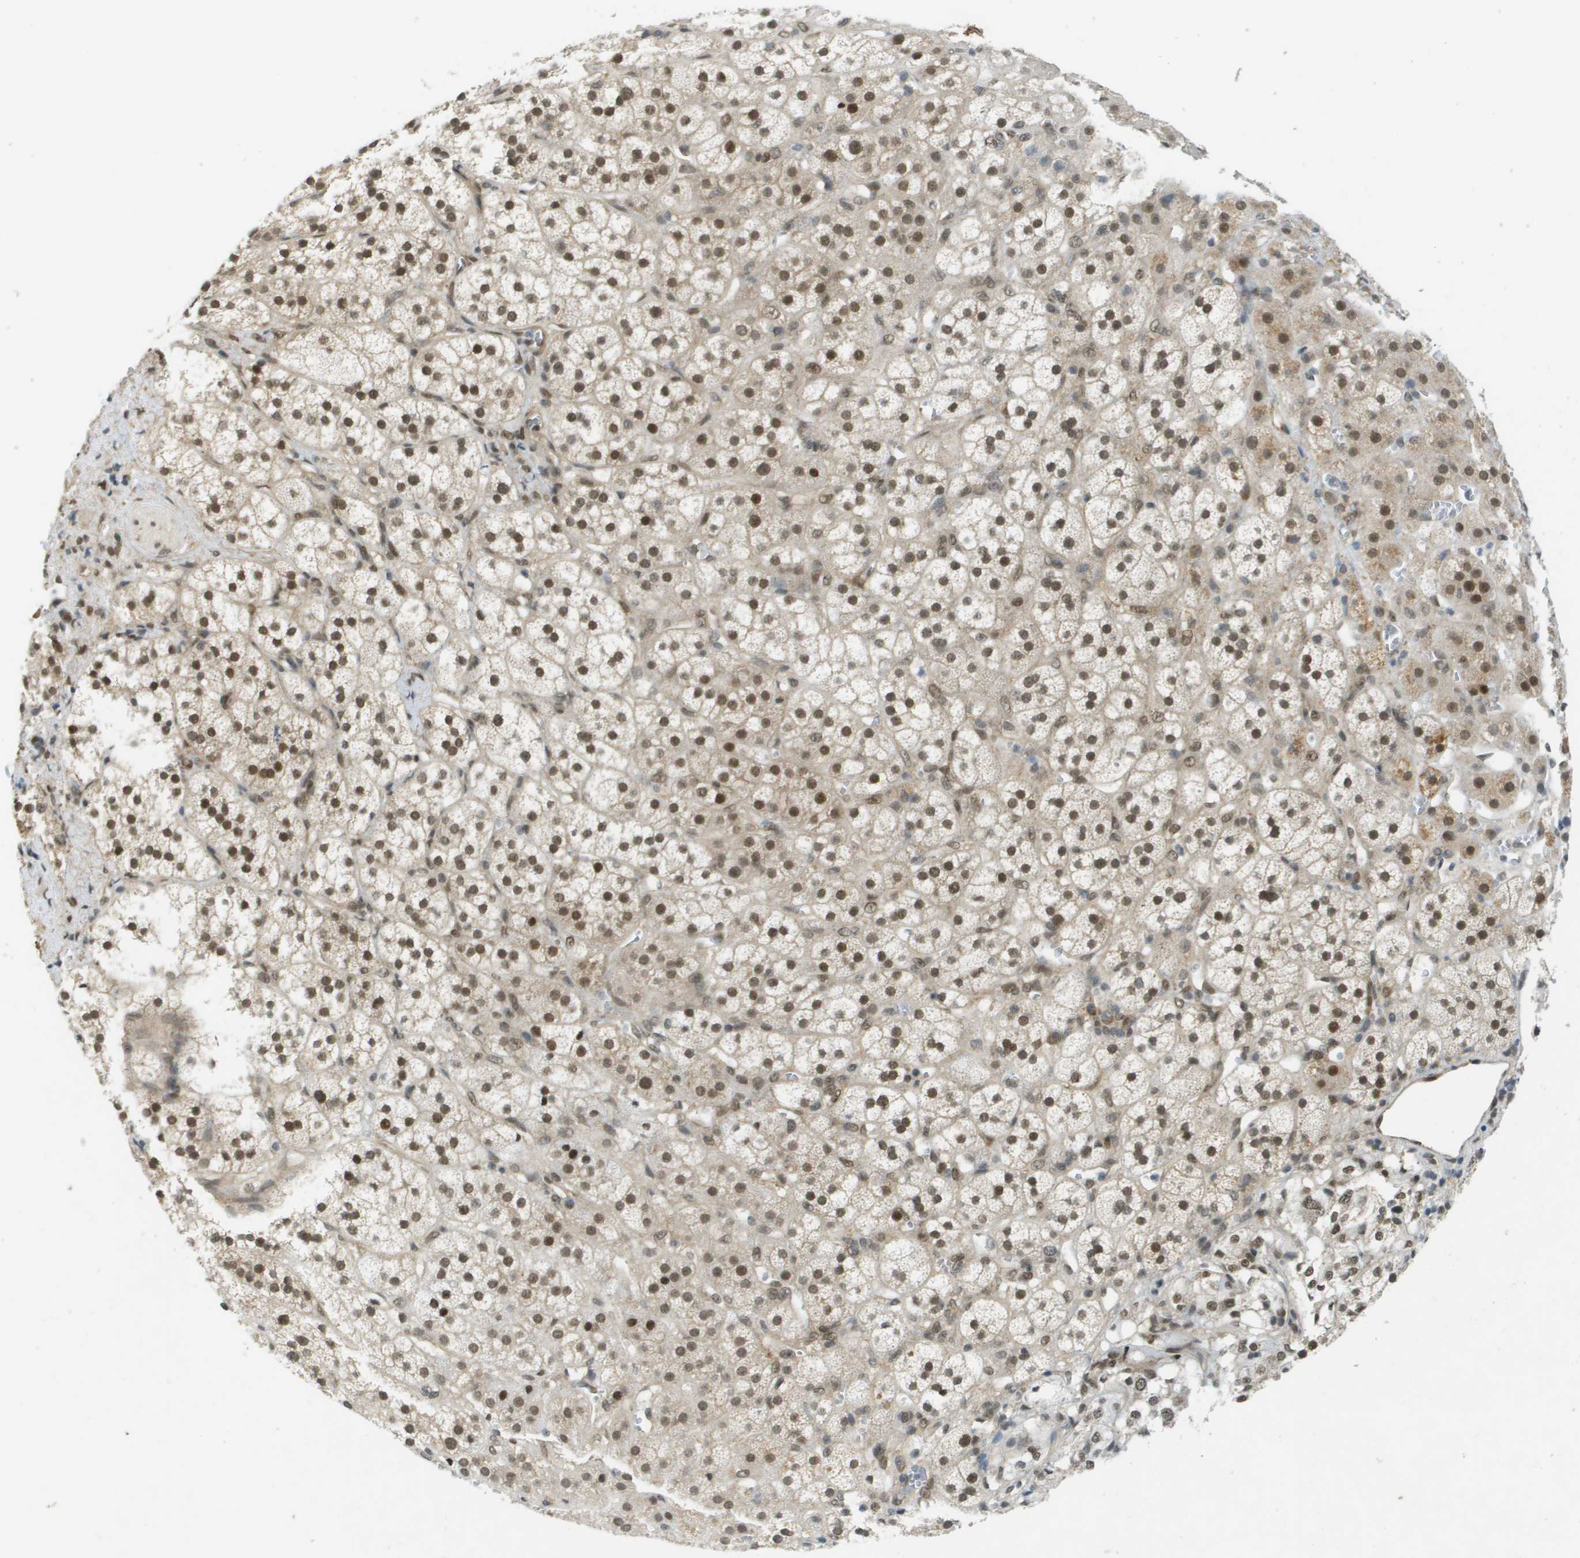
{"staining": {"intensity": "moderate", "quantity": ">75%", "location": "nuclear"}, "tissue": "adrenal gland", "cell_type": "Glandular cells", "image_type": "normal", "snomed": [{"axis": "morphology", "description": "Normal tissue, NOS"}, {"axis": "topography", "description": "Adrenal gland"}], "caption": "Protein staining of benign adrenal gland exhibits moderate nuclear expression in approximately >75% of glandular cells.", "gene": "ARID1B", "patient": {"sex": "male", "age": 56}}